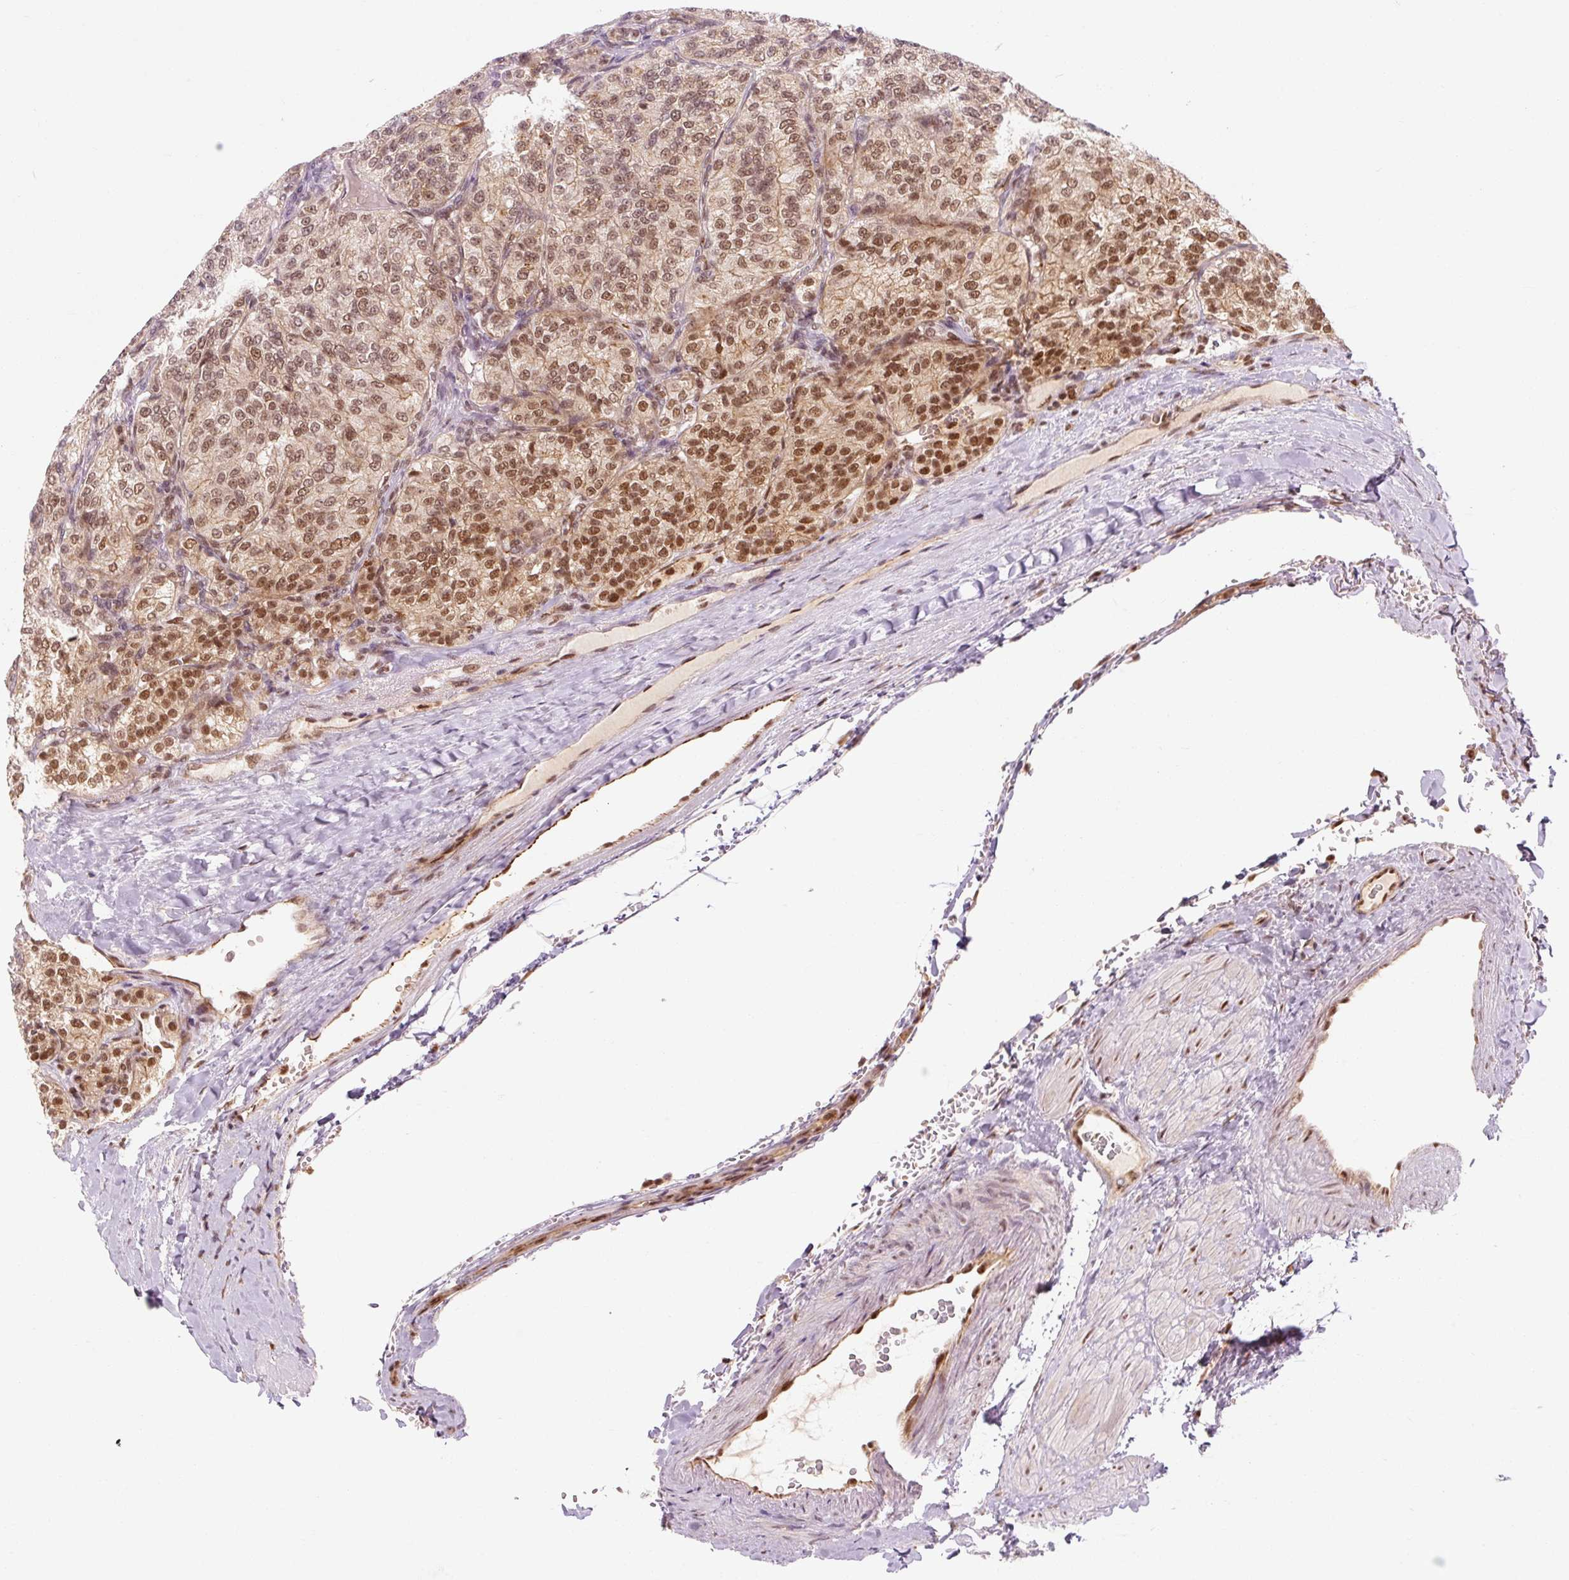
{"staining": {"intensity": "moderate", "quantity": ">75%", "location": "cytoplasmic/membranous,nuclear"}, "tissue": "renal cancer", "cell_type": "Tumor cells", "image_type": "cancer", "snomed": [{"axis": "morphology", "description": "Adenocarcinoma, NOS"}, {"axis": "topography", "description": "Kidney"}], "caption": "Renal cancer (adenocarcinoma) stained with a brown dye reveals moderate cytoplasmic/membranous and nuclear positive expression in about >75% of tumor cells.", "gene": "CSTF1", "patient": {"sex": "female", "age": 63}}